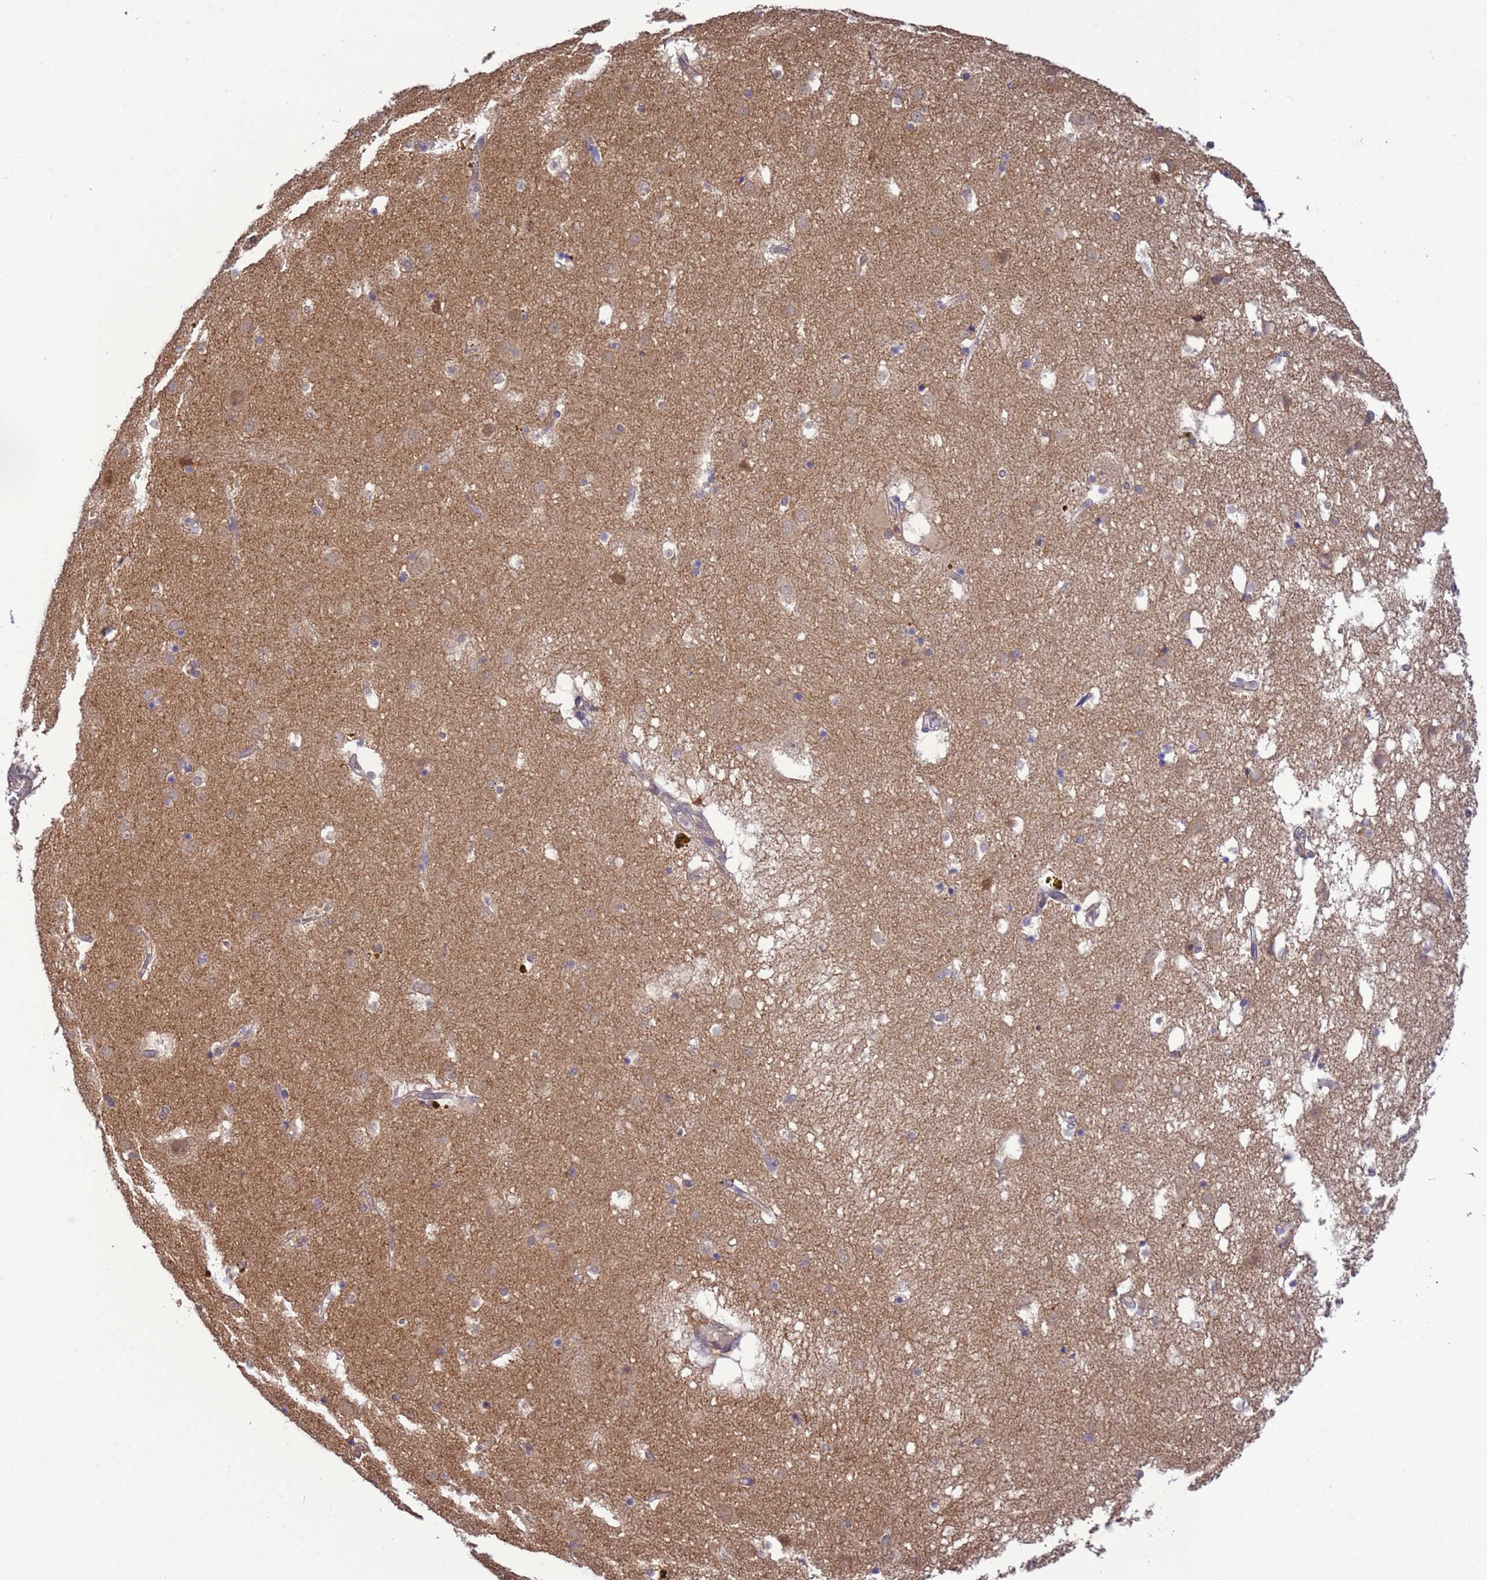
{"staining": {"intensity": "moderate", "quantity": "<25%", "location": "cytoplasmic/membranous"}, "tissue": "caudate", "cell_type": "Glial cells", "image_type": "normal", "snomed": [{"axis": "morphology", "description": "Normal tissue, NOS"}, {"axis": "topography", "description": "Lateral ventricle wall"}], "caption": "IHC micrograph of normal caudate stained for a protein (brown), which displays low levels of moderate cytoplasmic/membranous expression in approximately <25% of glial cells.", "gene": "ZFP69B", "patient": {"sex": "male", "age": 70}}